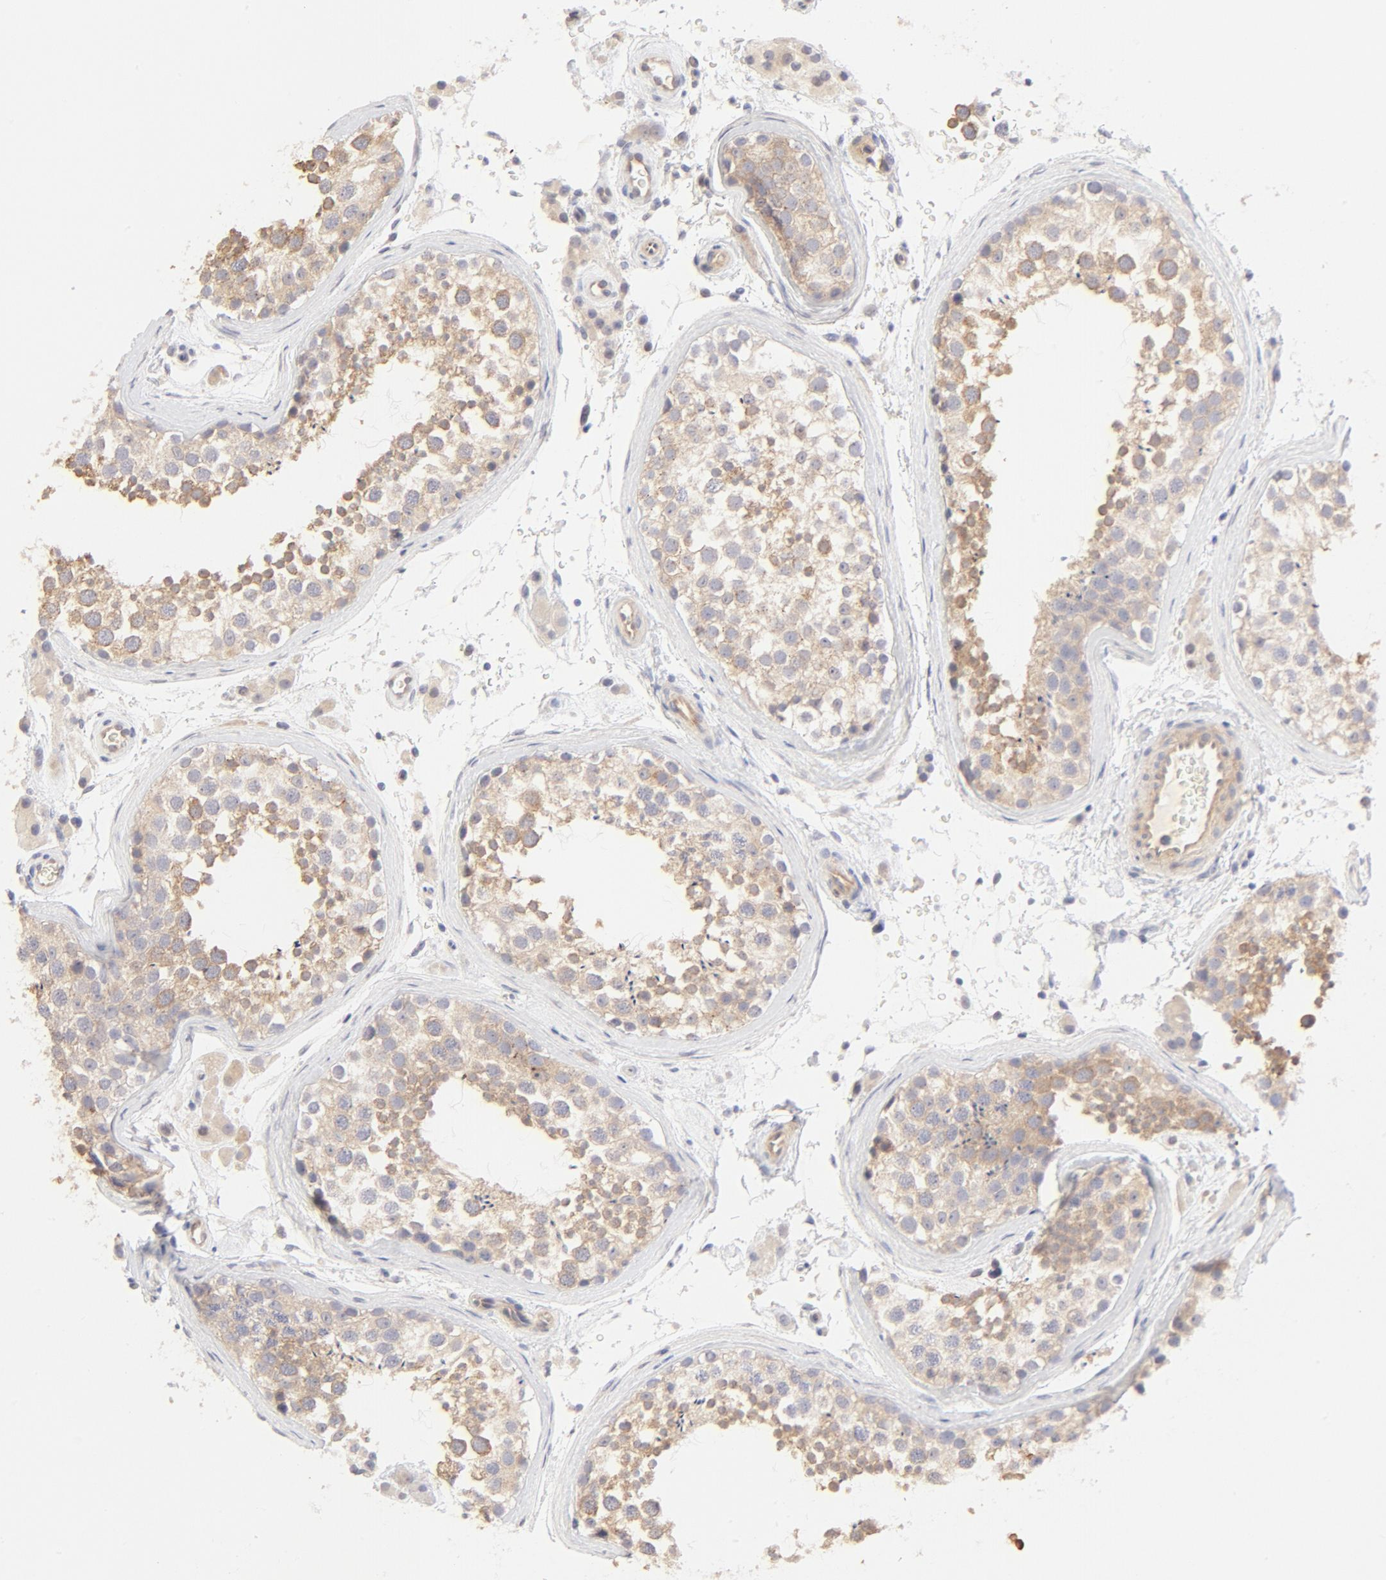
{"staining": {"intensity": "moderate", "quantity": "25%-75%", "location": "cytoplasmic/membranous"}, "tissue": "testis", "cell_type": "Cells in seminiferous ducts", "image_type": "normal", "snomed": [{"axis": "morphology", "description": "Normal tissue, NOS"}, {"axis": "topography", "description": "Testis"}], "caption": "Protein staining of normal testis shows moderate cytoplasmic/membranous positivity in approximately 25%-75% of cells in seminiferous ducts.", "gene": "NKX2", "patient": {"sex": "male", "age": 46}}